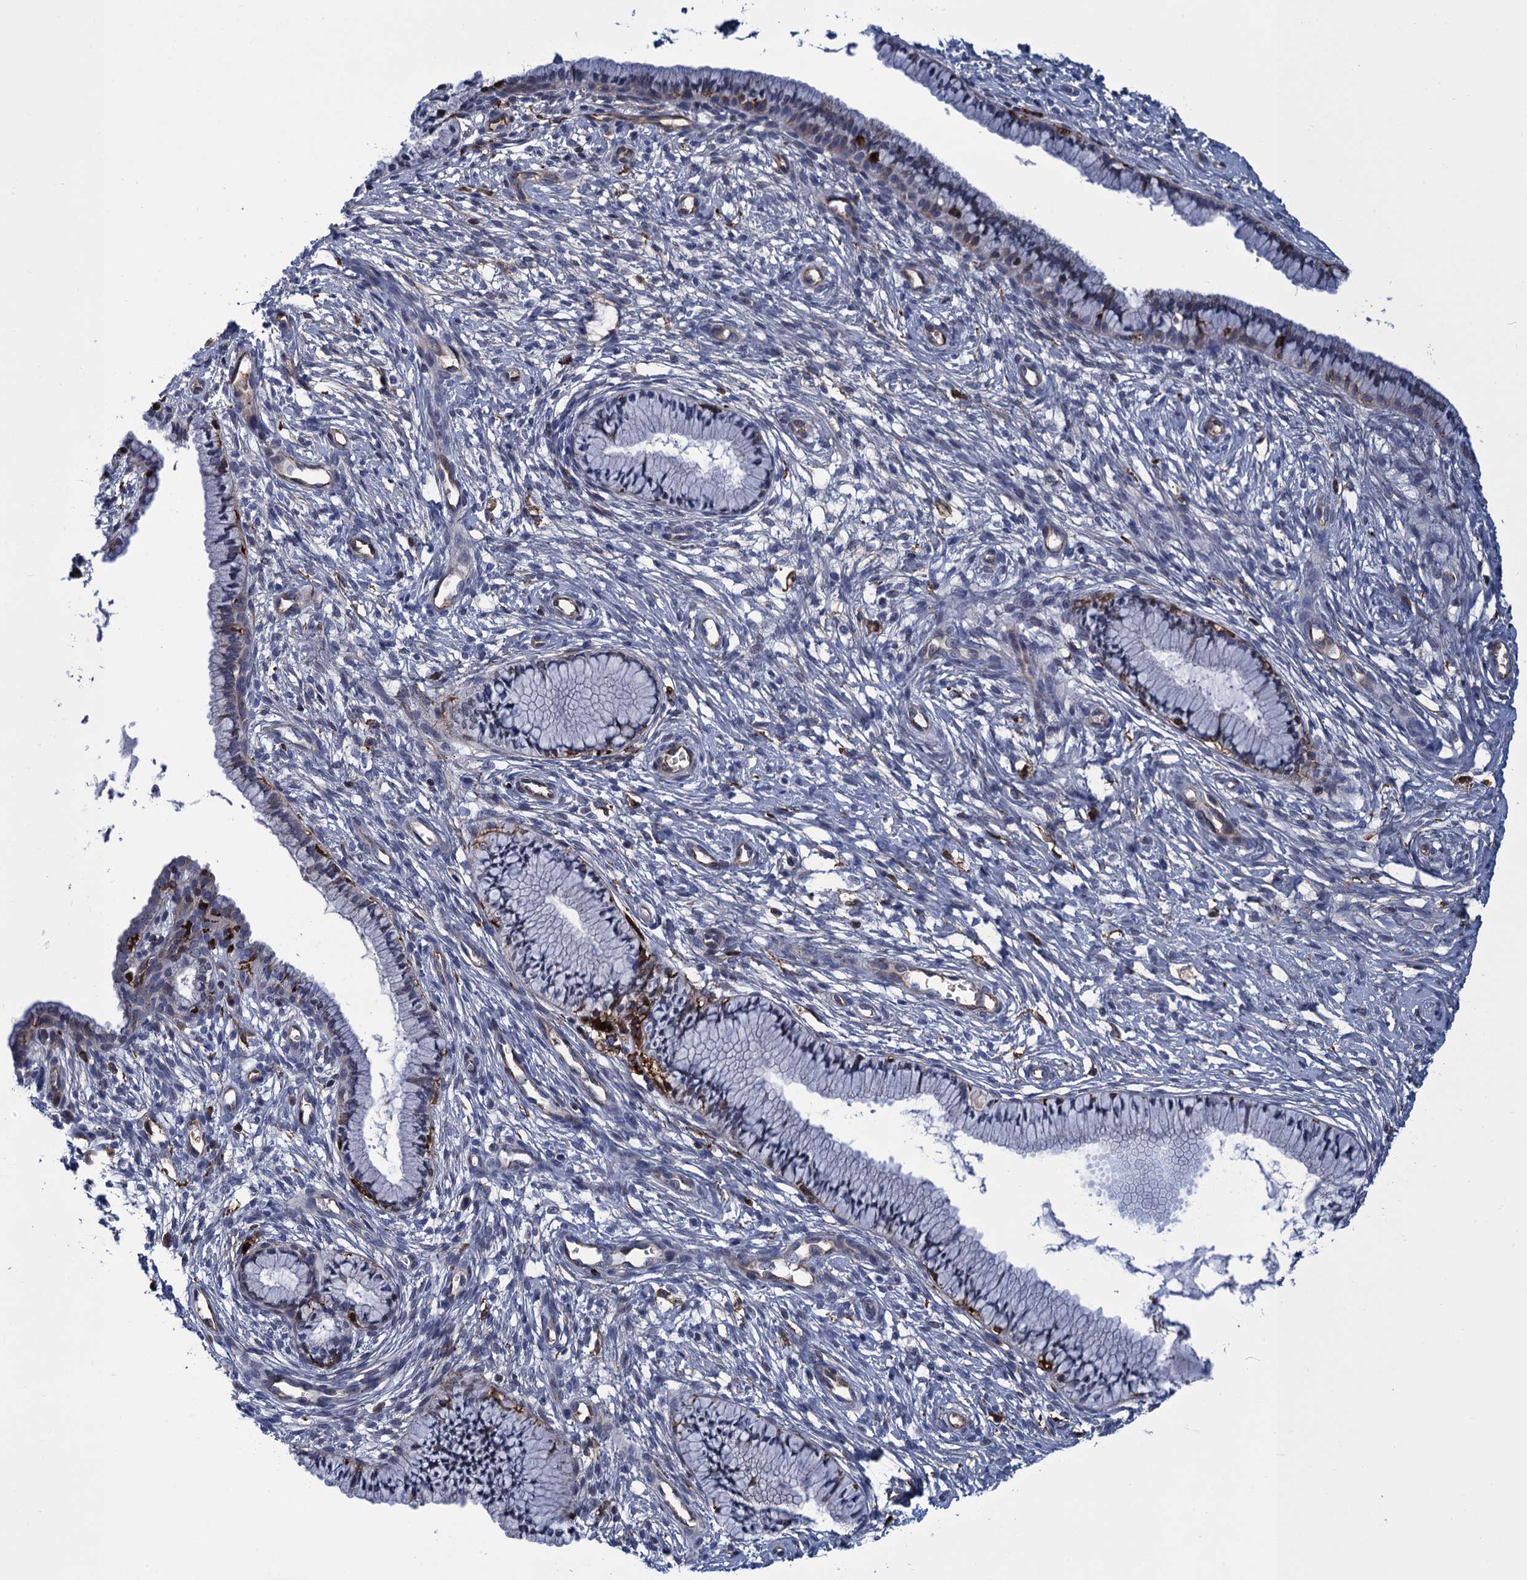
{"staining": {"intensity": "negative", "quantity": "none", "location": "none"}, "tissue": "cervix", "cell_type": "Glandular cells", "image_type": "normal", "snomed": [{"axis": "morphology", "description": "Normal tissue, NOS"}, {"axis": "topography", "description": "Cervix"}], "caption": "Immunohistochemical staining of benign cervix reveals no significant positivity in glandular cells.", "gene": "DNHD1", "patient": {"sex": "female", "age": 36}}